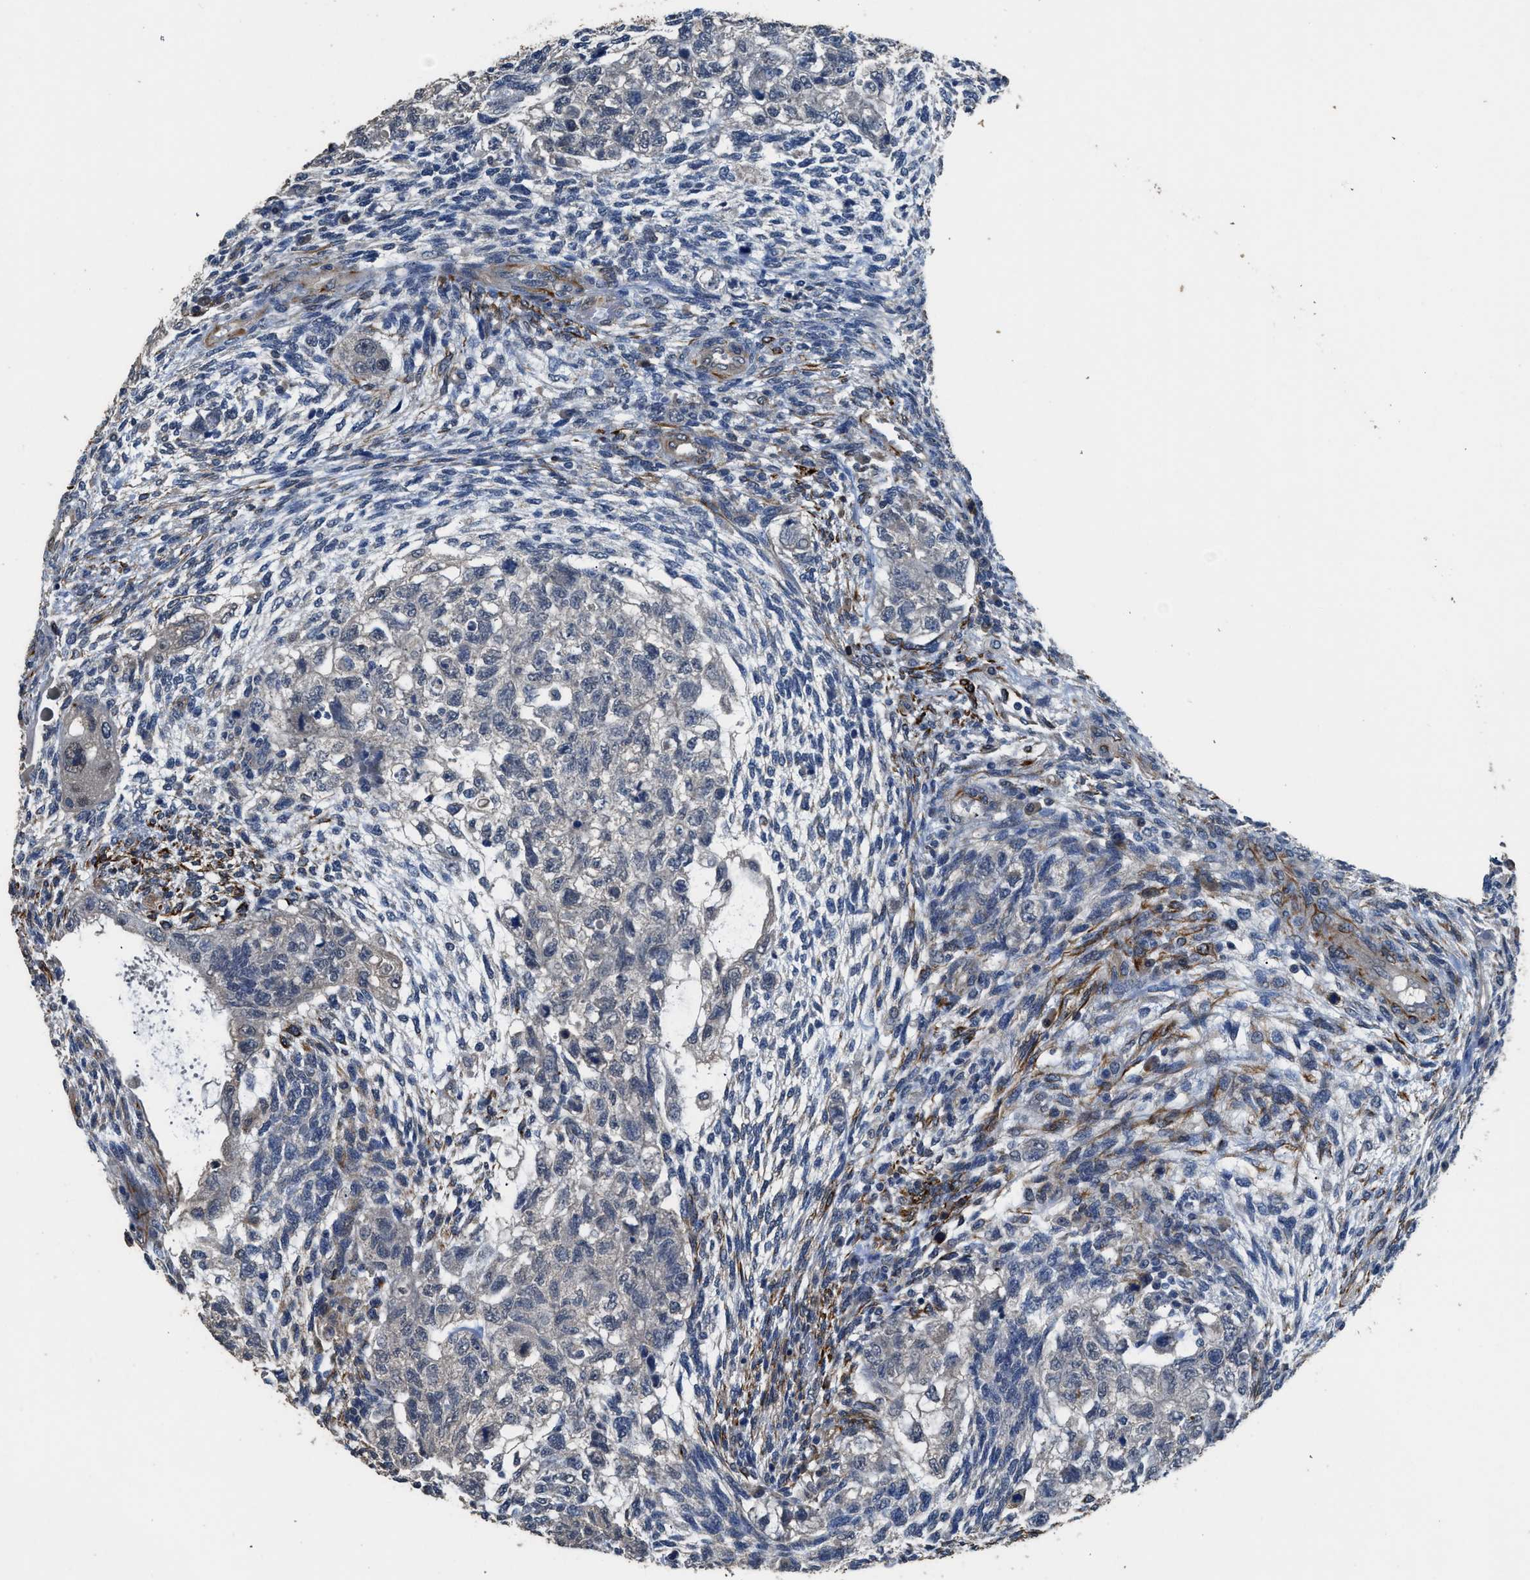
{"staining": {"intensity": "weak", "quantity": "<25%", "location": "cytoplasmic/membranous"}, "tissue": "testis cancer", "cell_type": "Tumor cells", "image_type": "cancer", "snomed": [{"axis": "morphology", "description": "Normal tissue, NOS"}, {"axis": "morphology", "description": "Carcinoma, Embryonal, NOS"}, {"axis": "topography", "description": "Testis"}], "caption": "Immunohistochemical staining of testis embryonal carcinoma displays no significant expression in tumor cells. The staining was performed using DAB to visualize the protein expression in brown, while the nuclei were stained in blue with hematoxylin (Magnification: 20x).", "gene": "SYNM", "patient": {"sex": "male", "age": 36}}